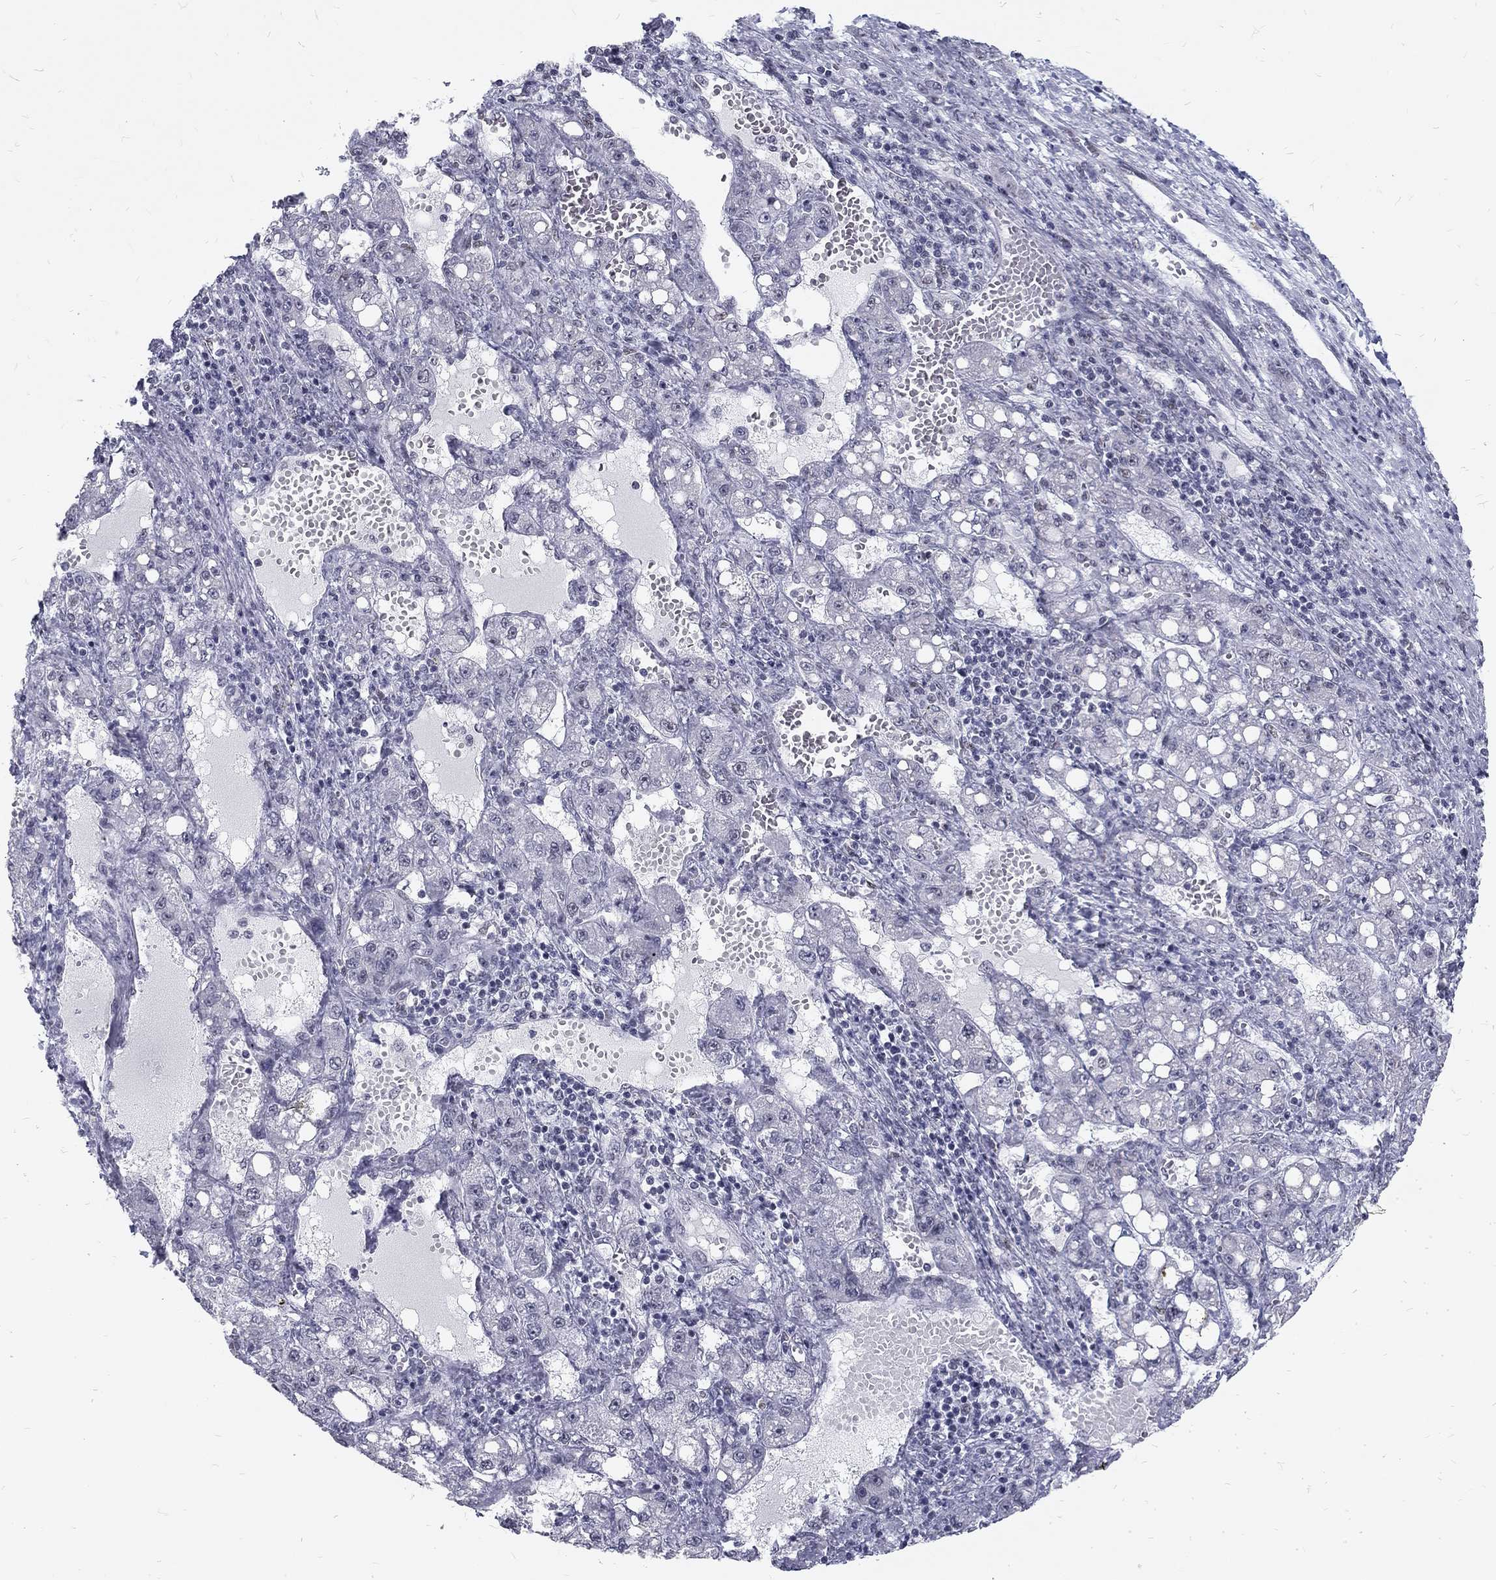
{"staining": {"intensity": "negative", "quantity": "none", "location": "none"}, "tissue": "liver cancer", "cell_type": "Tumor cells", "image_type": "cancer", "snomed": [{"axis": "morphology", "description": "Carcinoma, Hepatocellular, NOS"}, {"axis": "topography", "description": "Liver"}], "caption": "Protein analysis of liver hepatocellular carcinoma shows no significant expression in tumor cells.", "gene": "SNORC", "patient": {"sex": "female", "age": 65}}